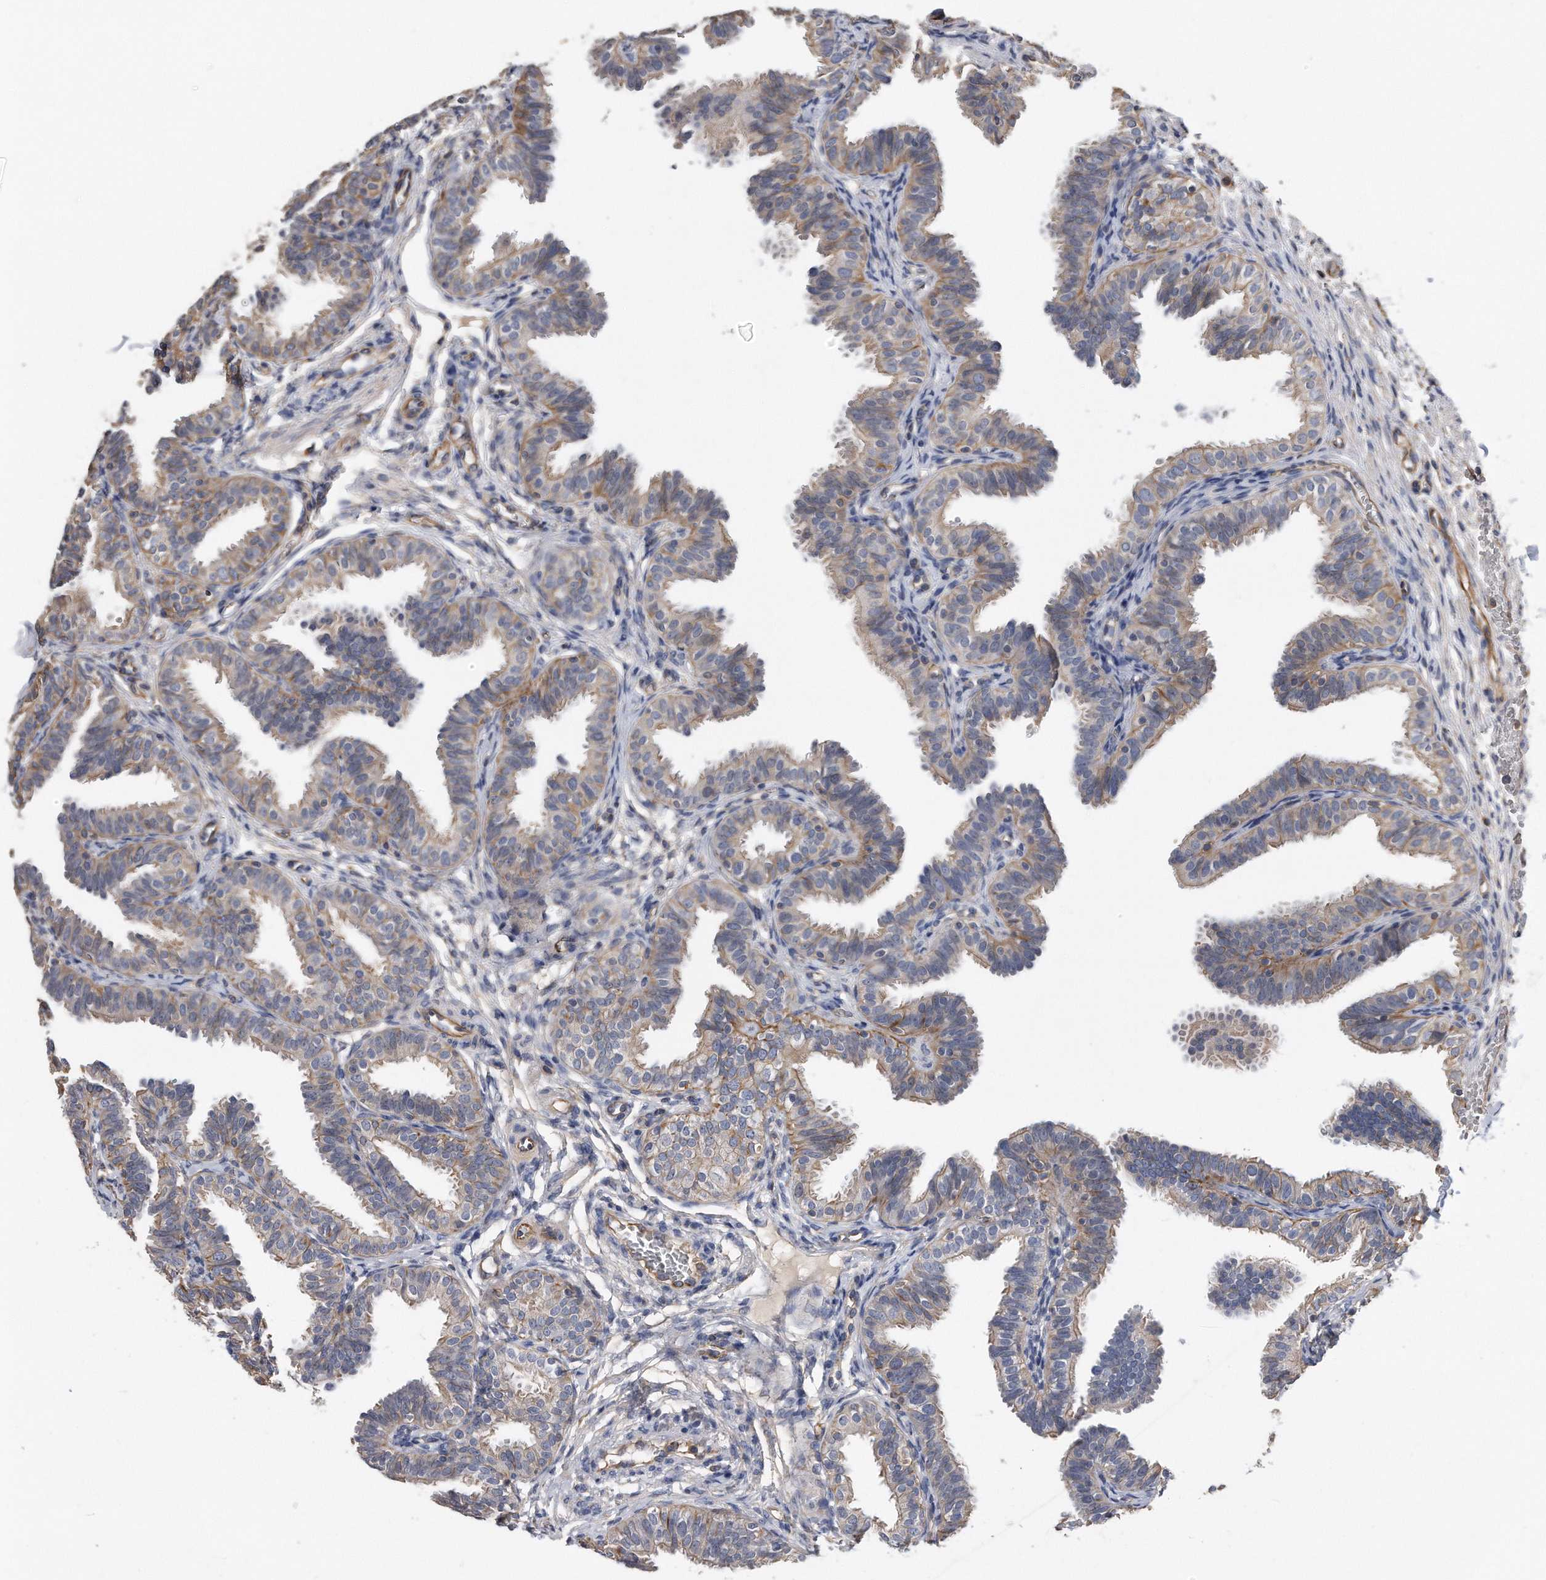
{"staining": {"intensity": "weak", "quantity": "25%-75%", "location": "cytoplasmic/membranous"}, "tissue": "fallopian tube", "cell_type": "Glandular cells", "image_type": "normal", "snomed": [{"axis": "morphology", "description": "Normal tissue, NOS"}, {"axis": "topography", "description": "Fallopian tube"}], "caption": "Brown immunohistochemical staining in unremarkable fallopian tube exhibits weak cytoplasmic/membranous staining in approximately 25%-75% of glandular cells.", "gene": "GPC1", "patient": {"sex": "female", "age": 35}}